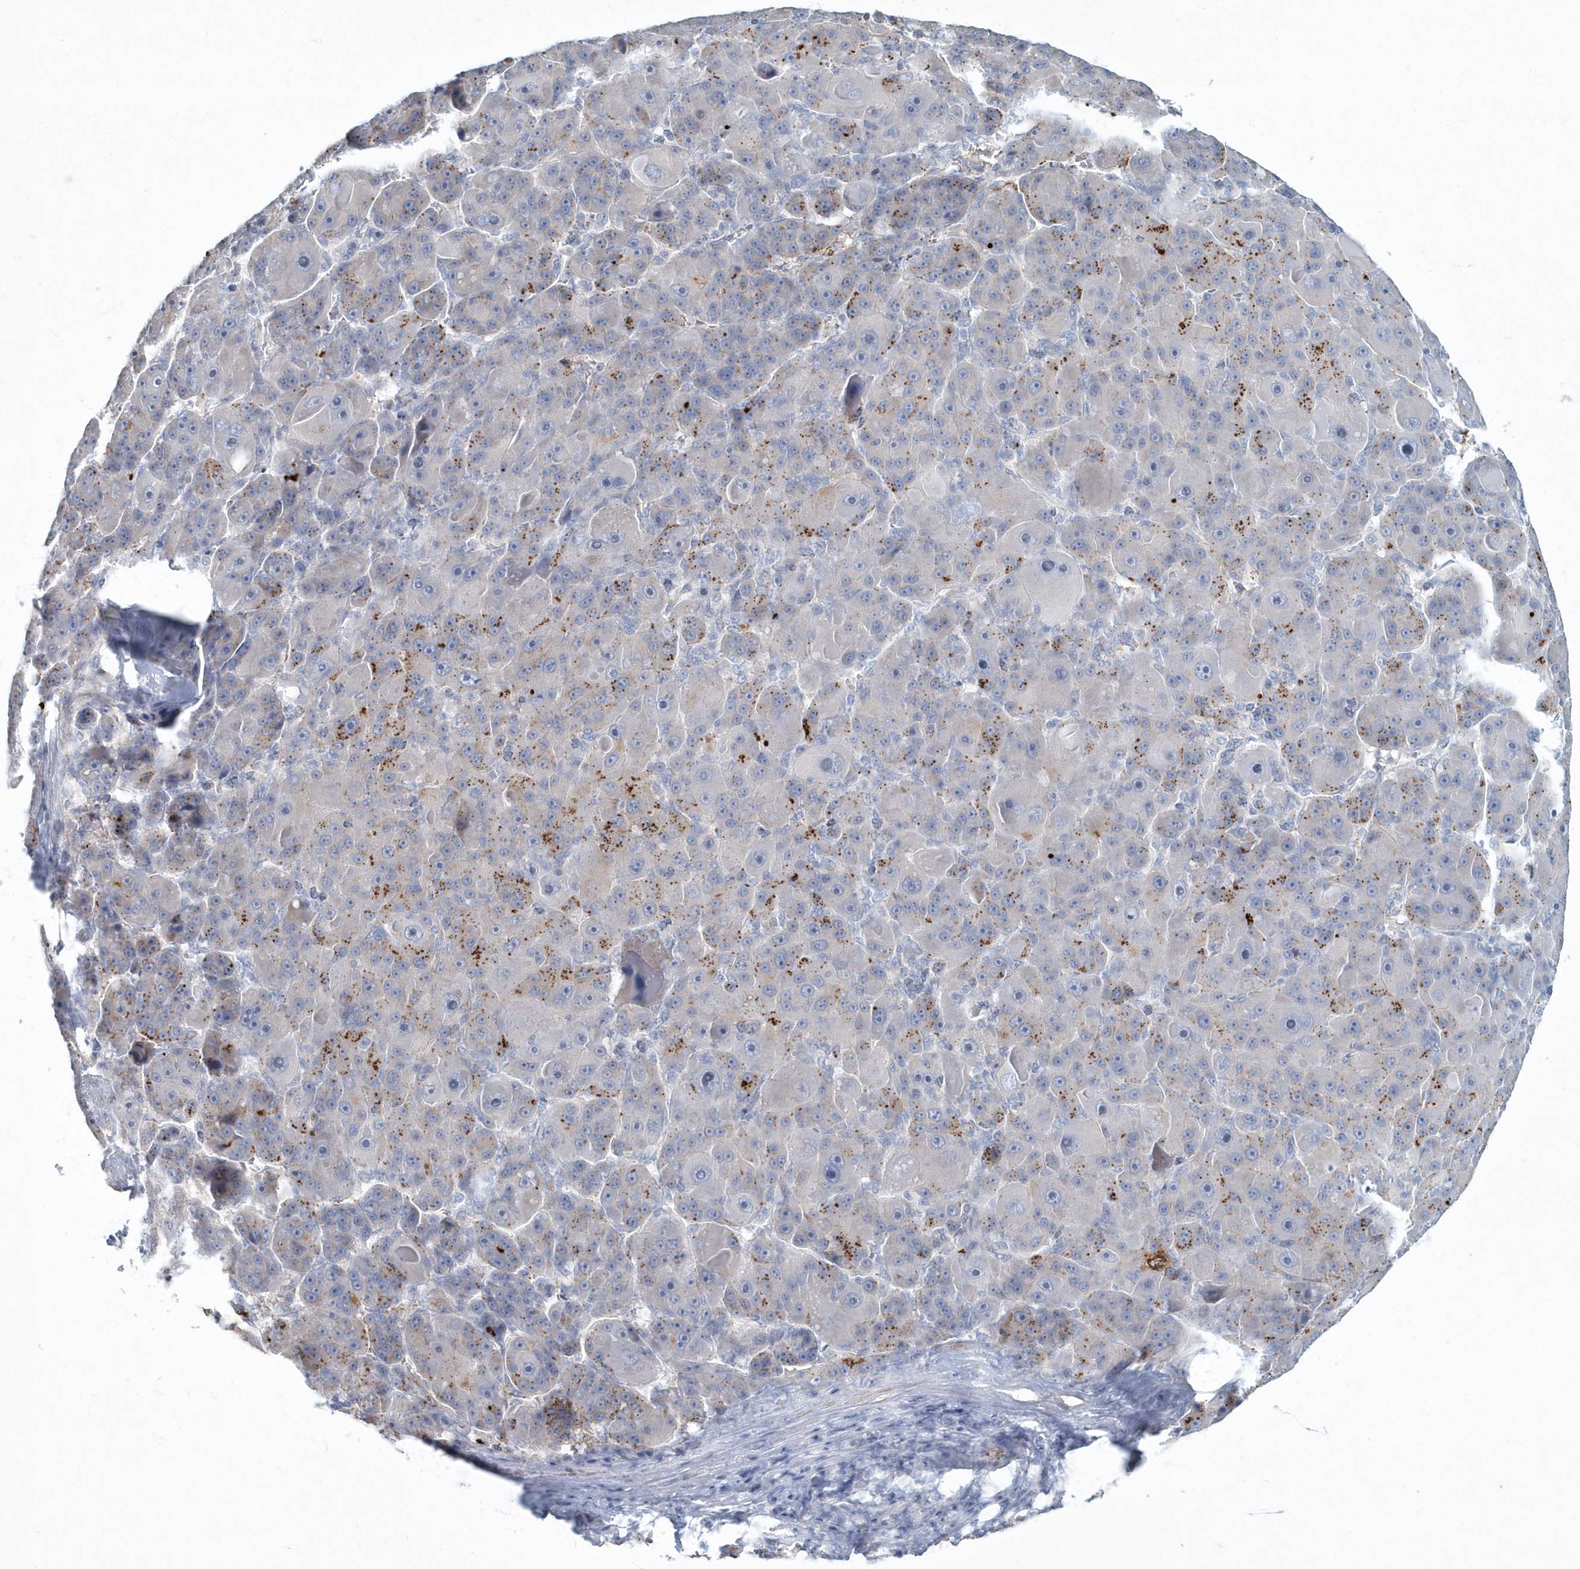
{"staining": {"intensity": "strong", "quantity": "<25%", "location": "cytoplasmic/membranous"}, "tissue": "liver cancer", "cell_type": "Tumor cells", "image_type": "cancer", "snomed": [{"axis": "morphology", "description": "Carcinoma, Hepatocellular, NOS"}, {"axis": "topography", "description": "Liver"}], "caption": "There is medium levels of strong cytoplasmic/membranous staining in tumor cells of liver cancer, as demonstrated by immunohistochemical staining (brown color).", "gene": "MYOT", "patient": {"sex": "male", "age": 76}}